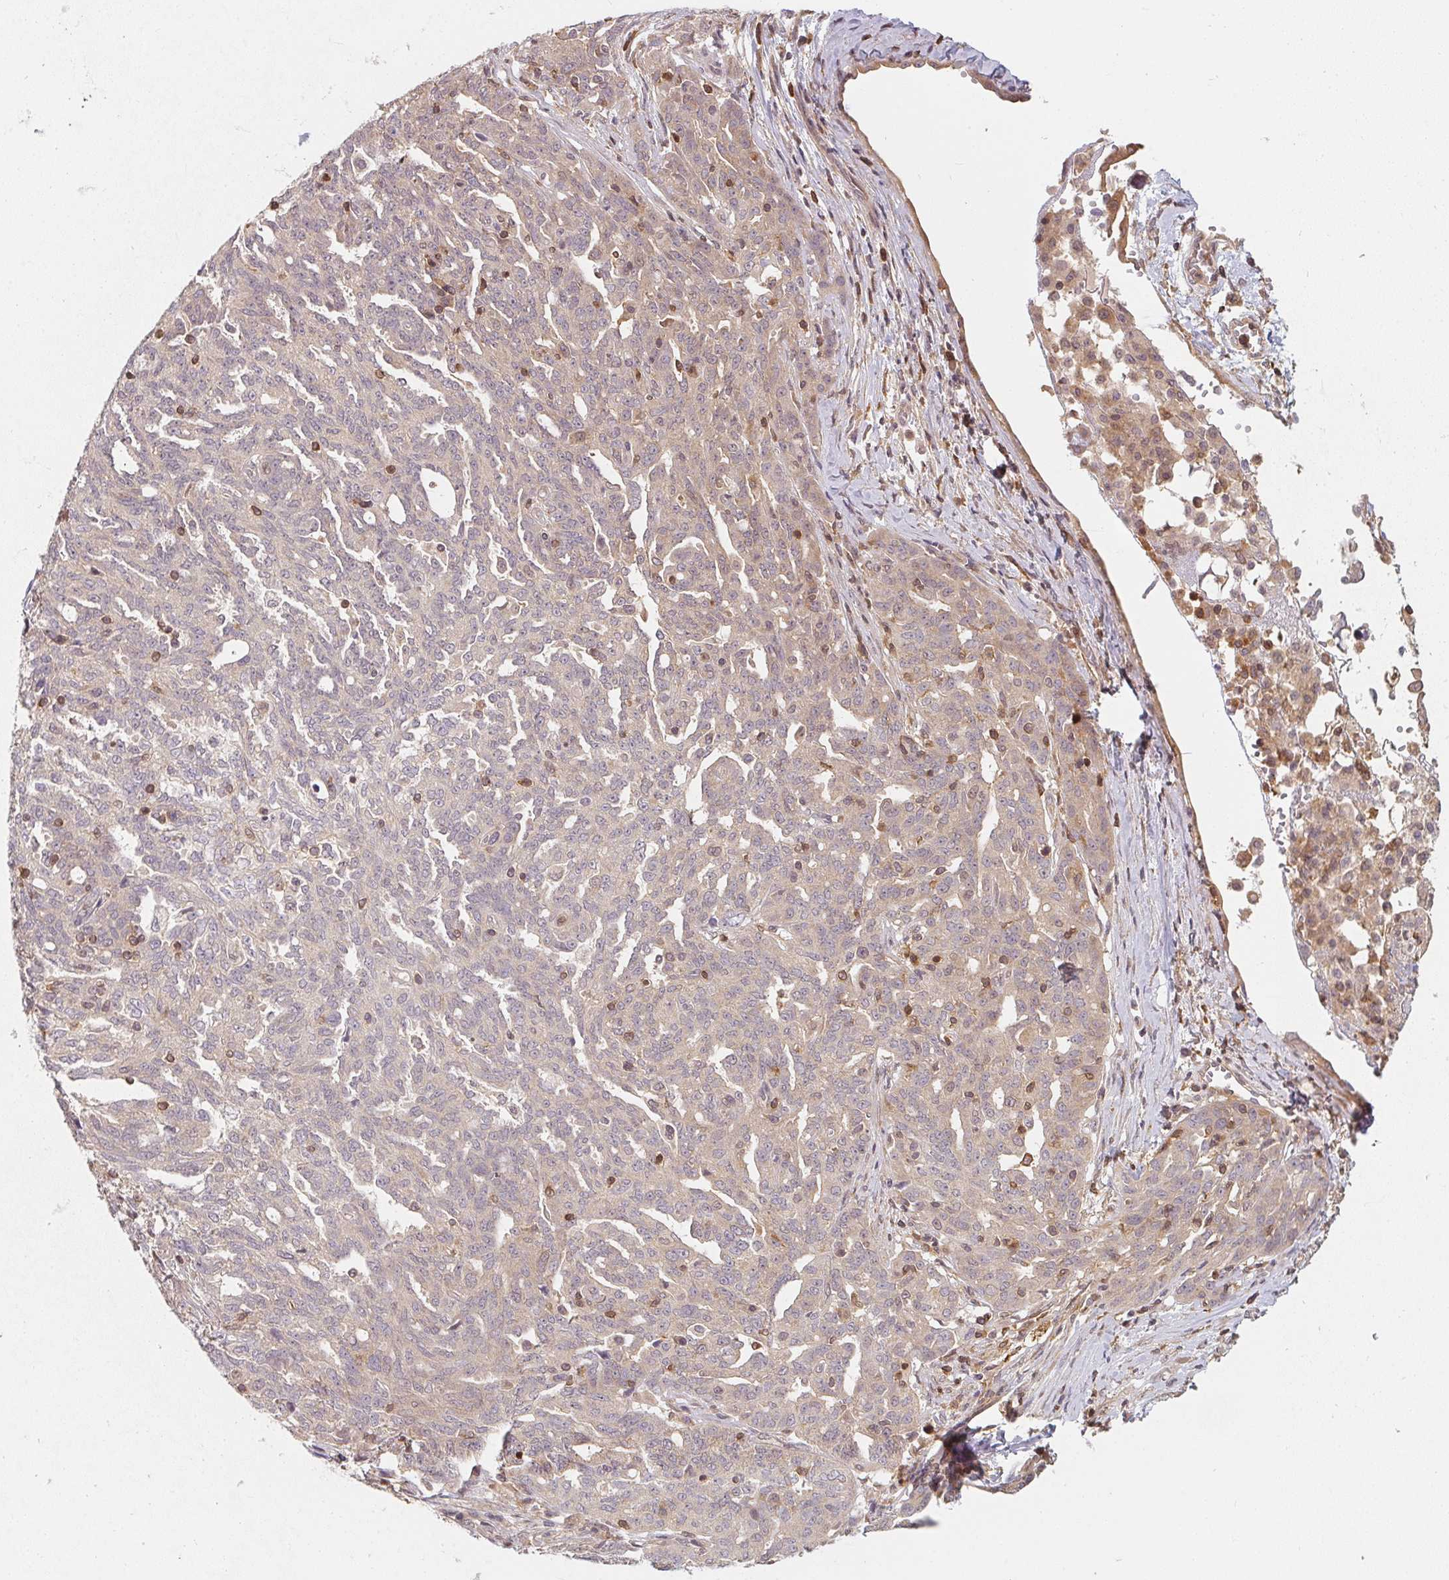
{"staining": {"intensity": "negative", "quantity": "none", "location": "none"}, "tissue": "ovarian cancer", "cell_type": "Tumor cells", "image_type": "cancer", "snomed": [{"axis": "morphology", "description": "Cystadenocarcinoma, serous, NOS"}, {"axis": "topography", "description": "Ovary"}], "caption": "A high-resolution photomicrograph shows immunohistochemistry (IHC) staining of serous cystadenocarcinoma (ovarian), which exhibits no significant positivity in tumor cells. (DAB immunohistochemistry visualized using brightfield microscopy, high magnification).", "gene": "ANKRD13A", "patient": {"sex": "female", "age": 67}}